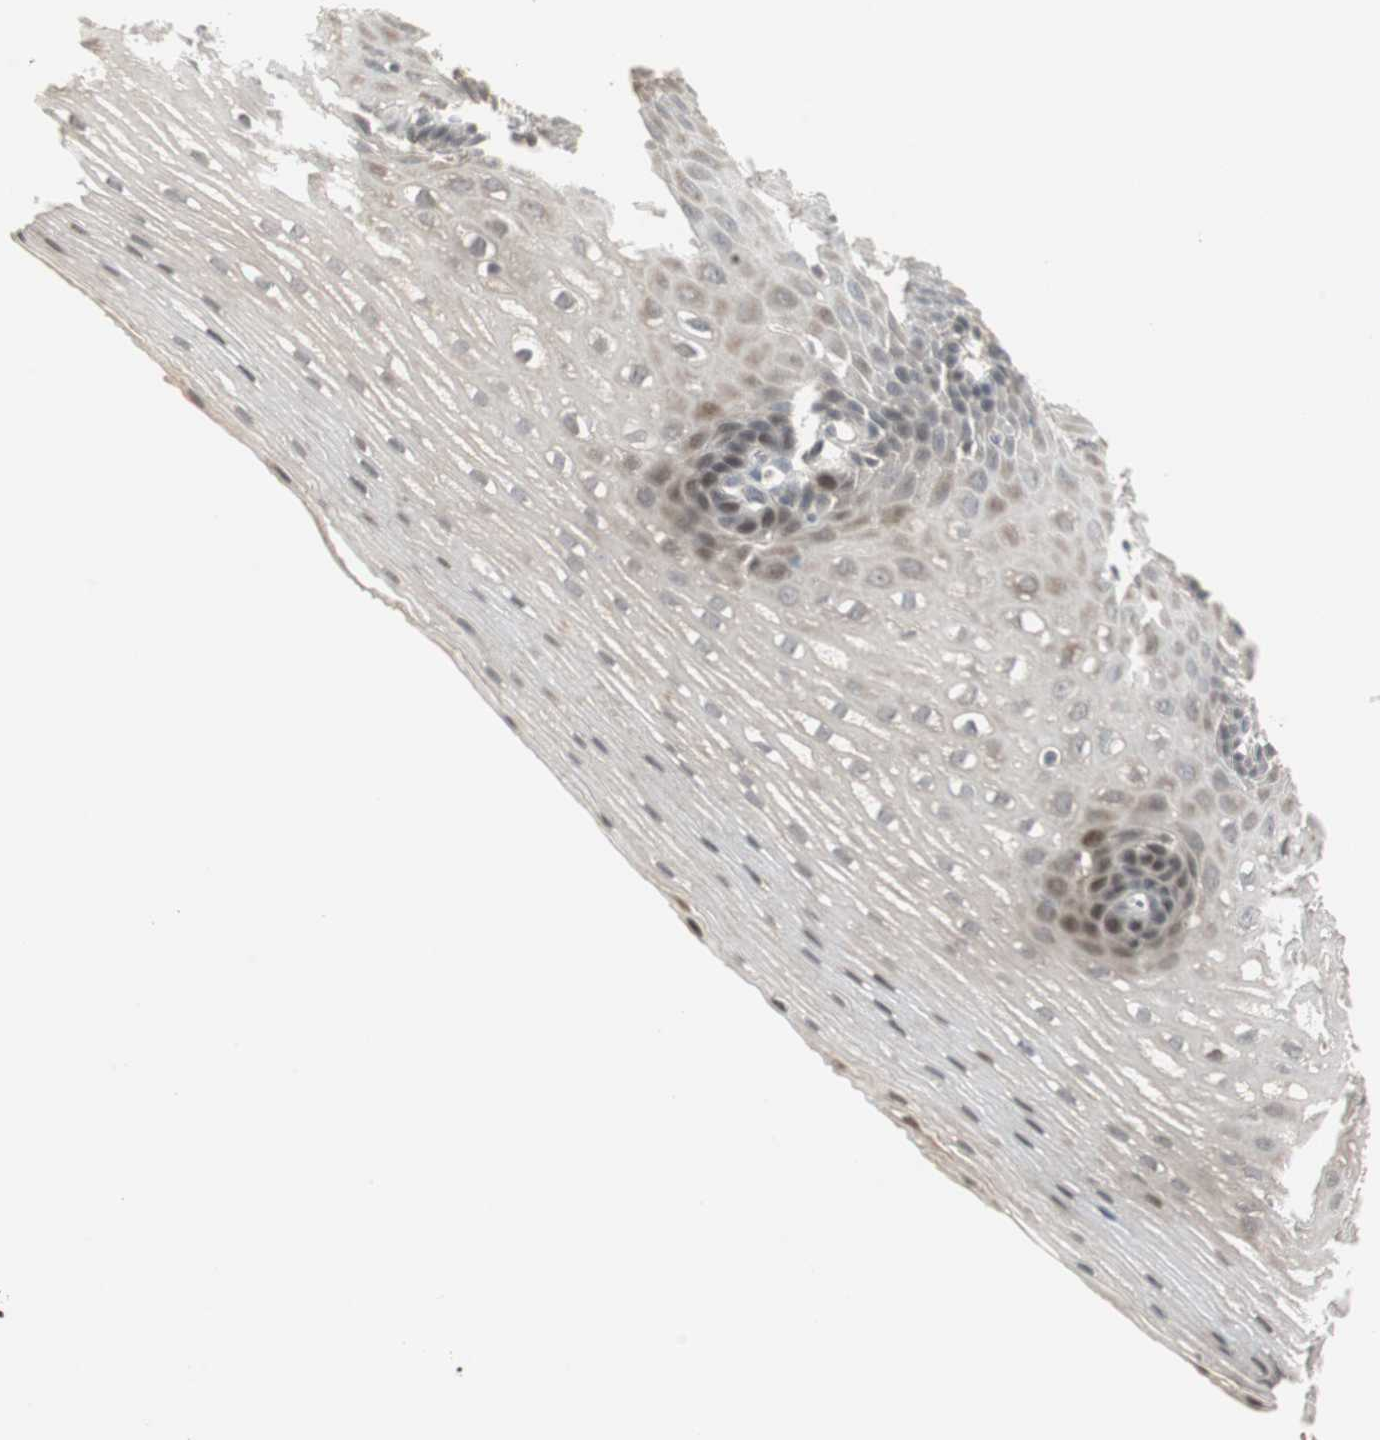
{"staining": {"intensity": "weak", "quantity": "<25%", "location": "nuclear"}, "tissue": "esophagus", "cell_type": "Squamous epithelial cells", "image_type": "normal", "snomed": [{"axis": "morphology", "description": "Normal tissue, NOS"}, {"axis": "topography", "description": "Esophagus"}], "caption": "Protein analysis of normal esophagus demonstrates no significant positivity in squamous epithelial cells. Brightfield microscopy of immunohistochemistry stained with DAB (3,3'-diaminobenzidine) (brown) and hematoxylin (blue), captured at high magnification.", "gene": "SNX4", "patient": {"sex": "male", "age": 48}}